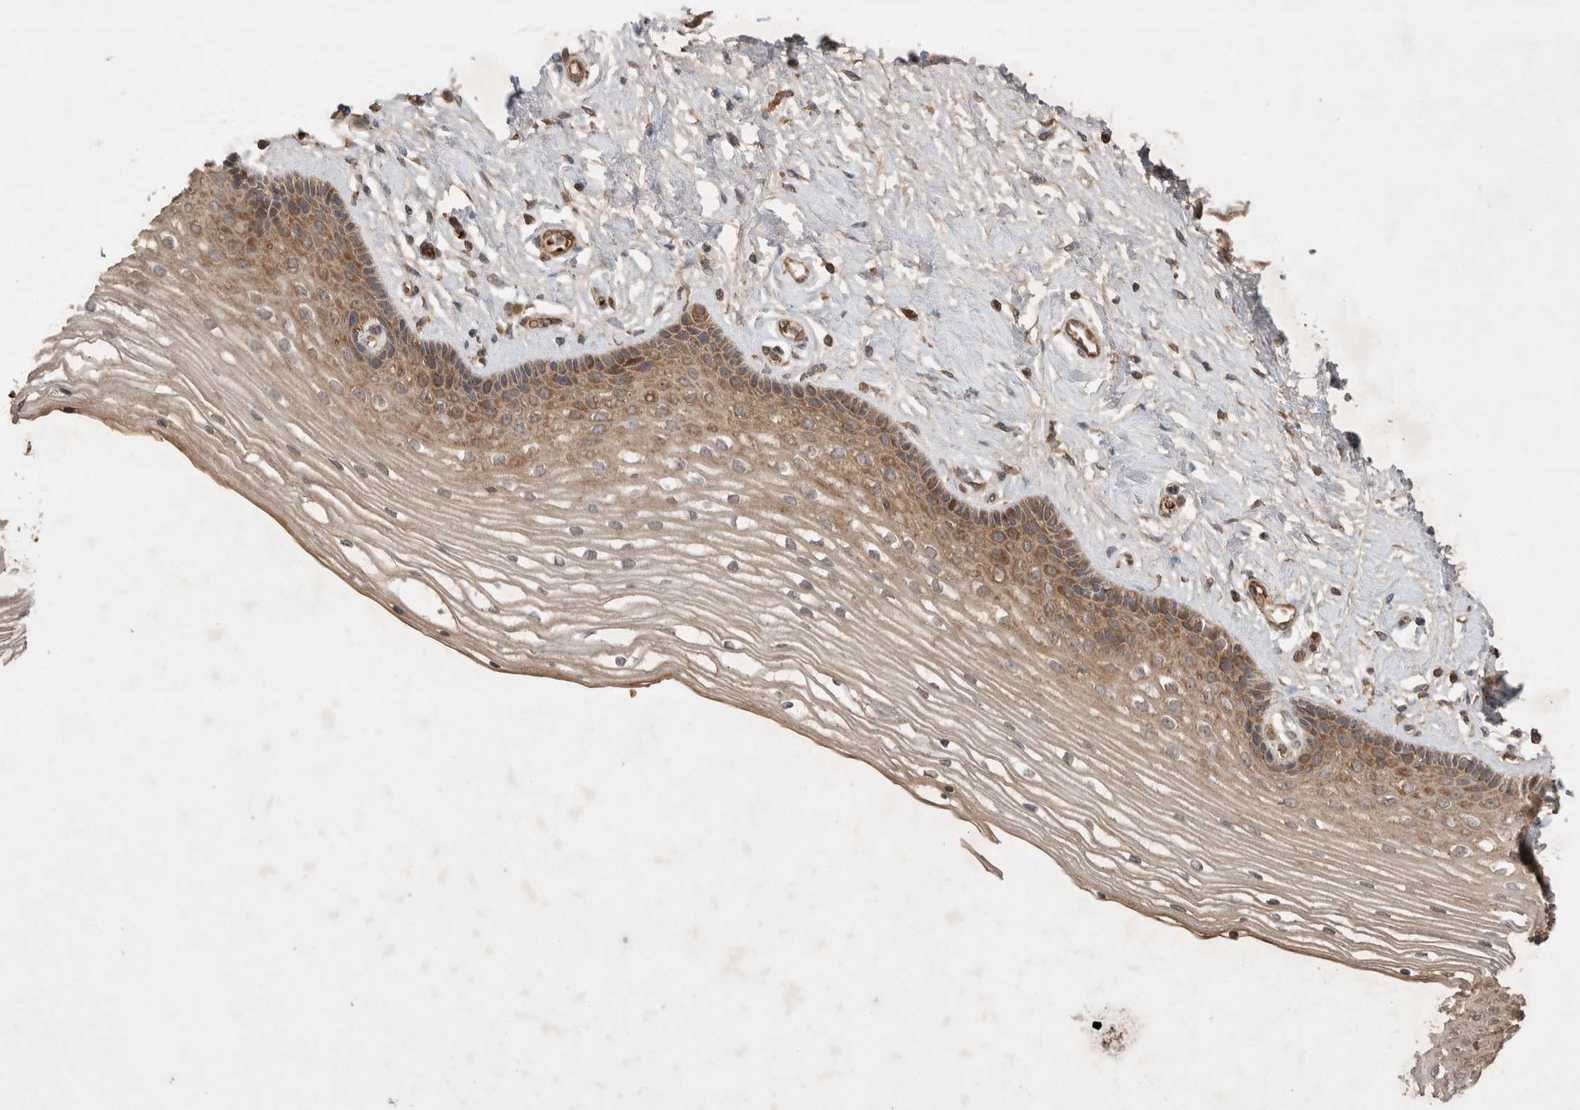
{"staining": {"intensity": "moderate", "quantity": ">75%", "location": "cytoplasmic/membranous"}, "tissue": "vagina", "cell_type": "Squamous epithelial cells", "image_type": "normal", "snomed": [{"axis": "morphology", "description": "Normal tissue, NOS"}, {"axis": "topography", "description": "Vagina"}], "caption": "High-power microscopy captured an immunohistochemistry photomicrograph of normal vagina, revealing moderate cytoplasmic/membranous expression in approximately >75% of squamous epithelial cells. (Stains: DAB (3,3'-diaminobenzidine) in brown, nuclei in blue, Microscopy: brightfield microscopy at high magnification).", "gene": "FAM221A", "patient": {"sex": "female", "age": 46}}